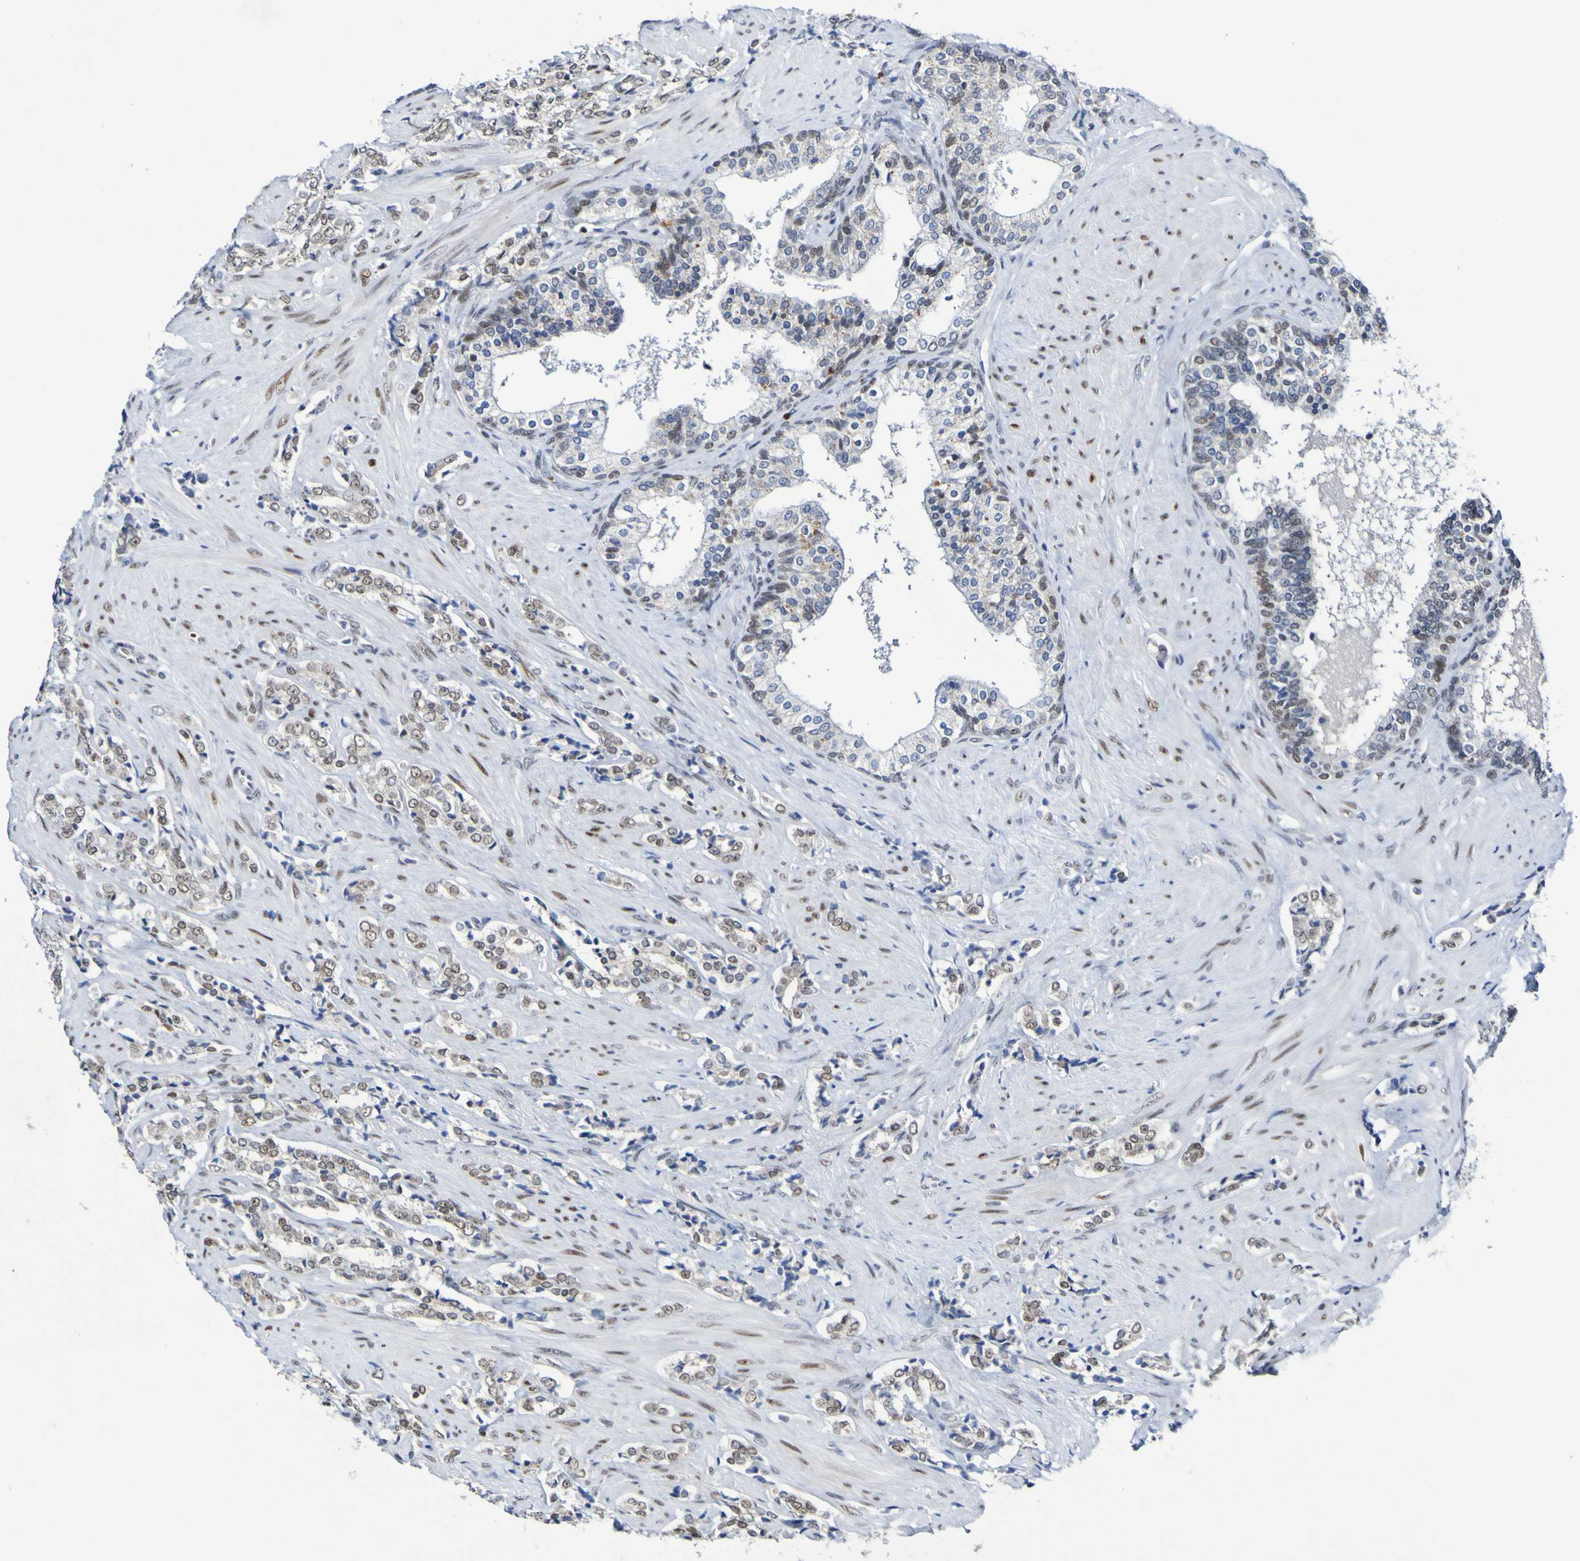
{"staining": {"intensity": "moderate", "quantity": ">75%", "location": "nuclear"}, "tissue": "prostate cancer", "cell_type": "Tumor cells", "image_type": "cancer", "snomed": [{"axis": "morphology", "description": "Adenocarcinoma, Low grade"}, {"axis": "topography", "description": "Prostate"}], "caption": "Tumor cells demonstrate moderate nuclear positivity in approximately >75% of cells in prostate cancer (adenocarcinoma (low-grade)).", "gene": "PCGF1", "patient": {"sex": "male", "age": 60}}